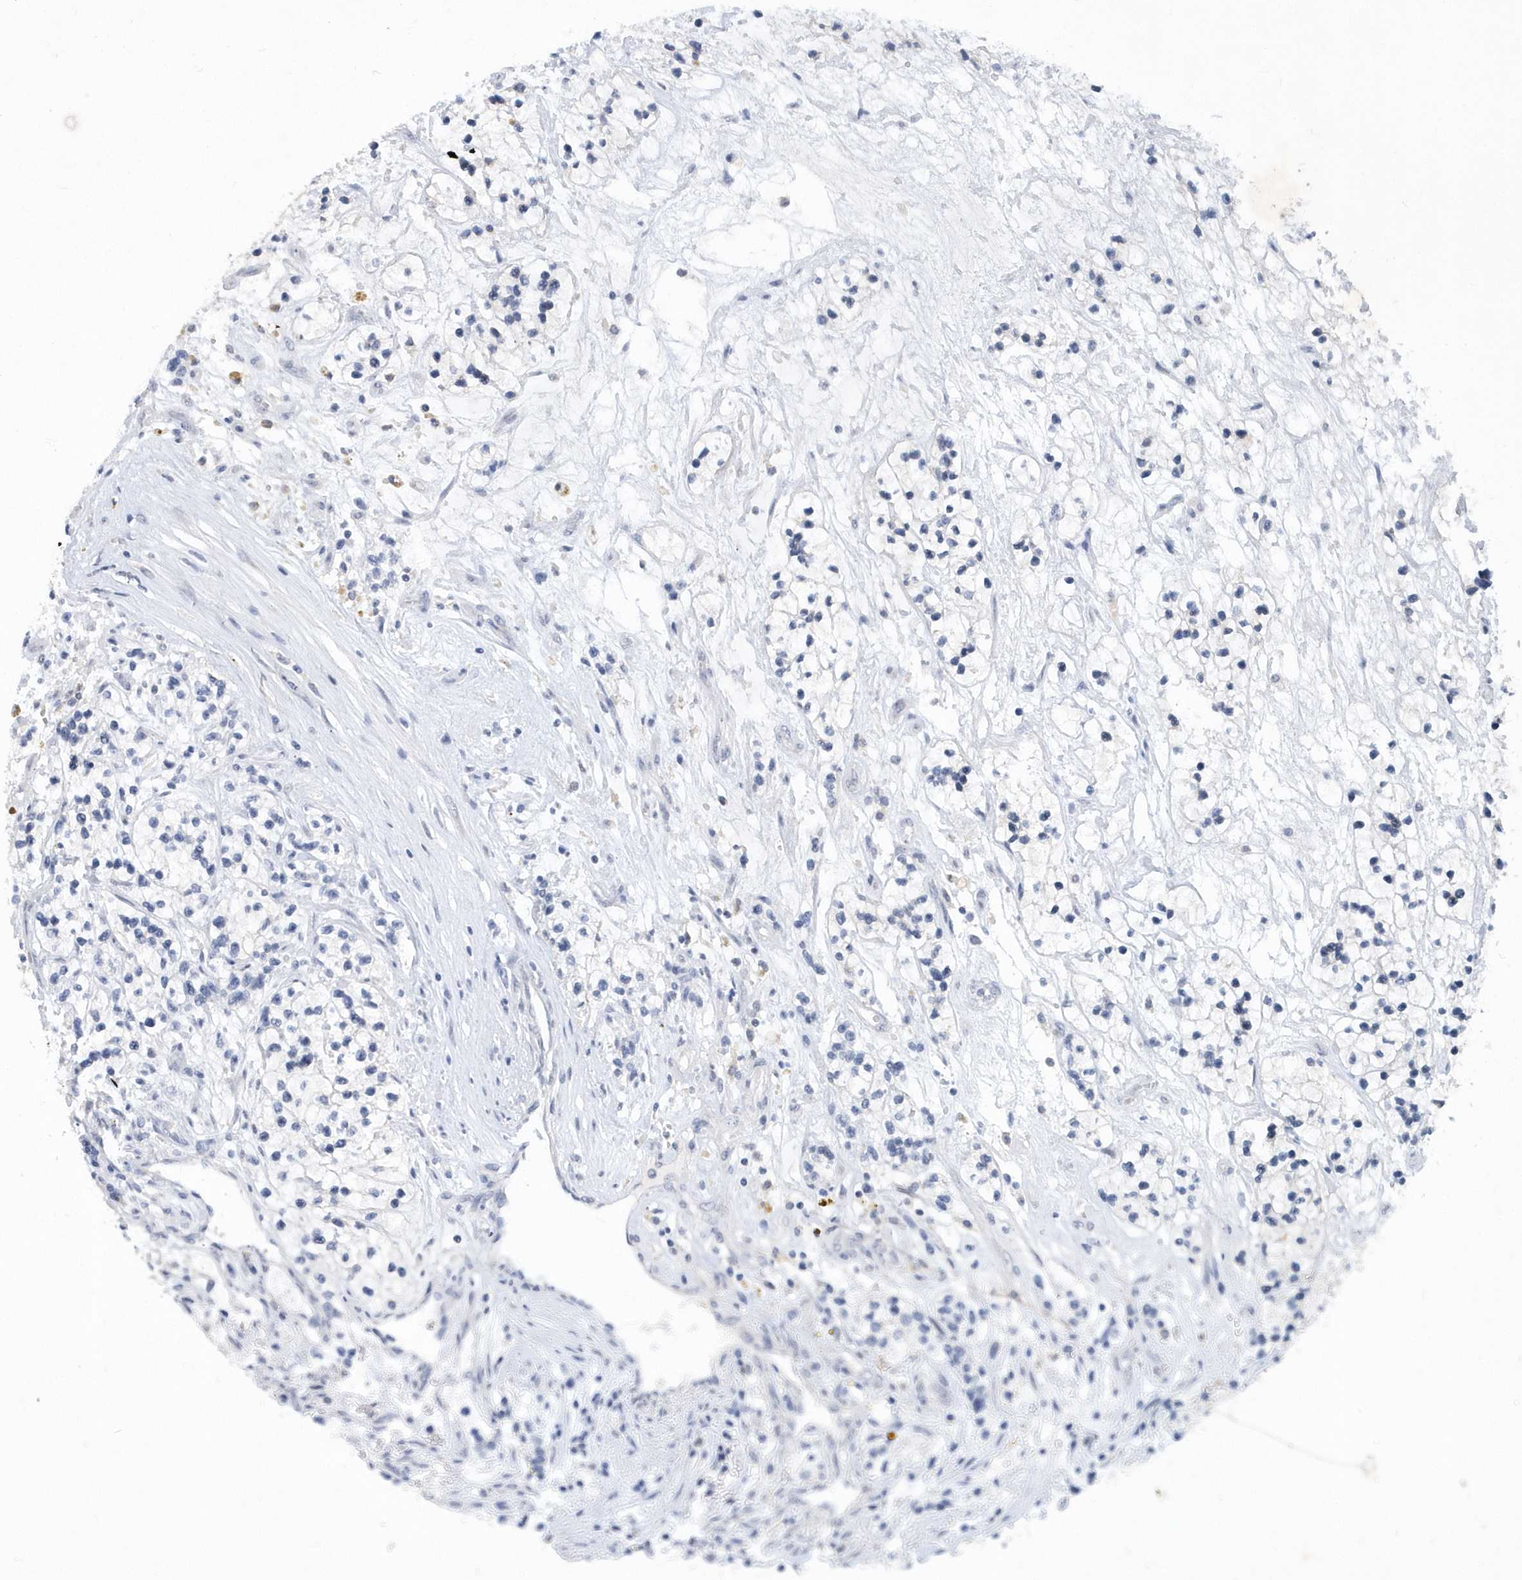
{"staining": {"intensity": "negative", "quantity": "none", "location": "none"}, "tissue": "renal cancer", "cell_type": "Tumor cells", "image_type": "cancer", "snomed": [{"axis": "morphology", "description": "Adenocarcinoma, NOS"}, {"axis": "topography", "description": "Kidney"}], "caption": "This is a image of immunohistochemistry staining of renal cancer, which shows no expression in tumor cells. (IHC, brightfield microscopy, high magnification).", "gene": "SRGAP3", "patient": {"sex": "female", "age": 57}}